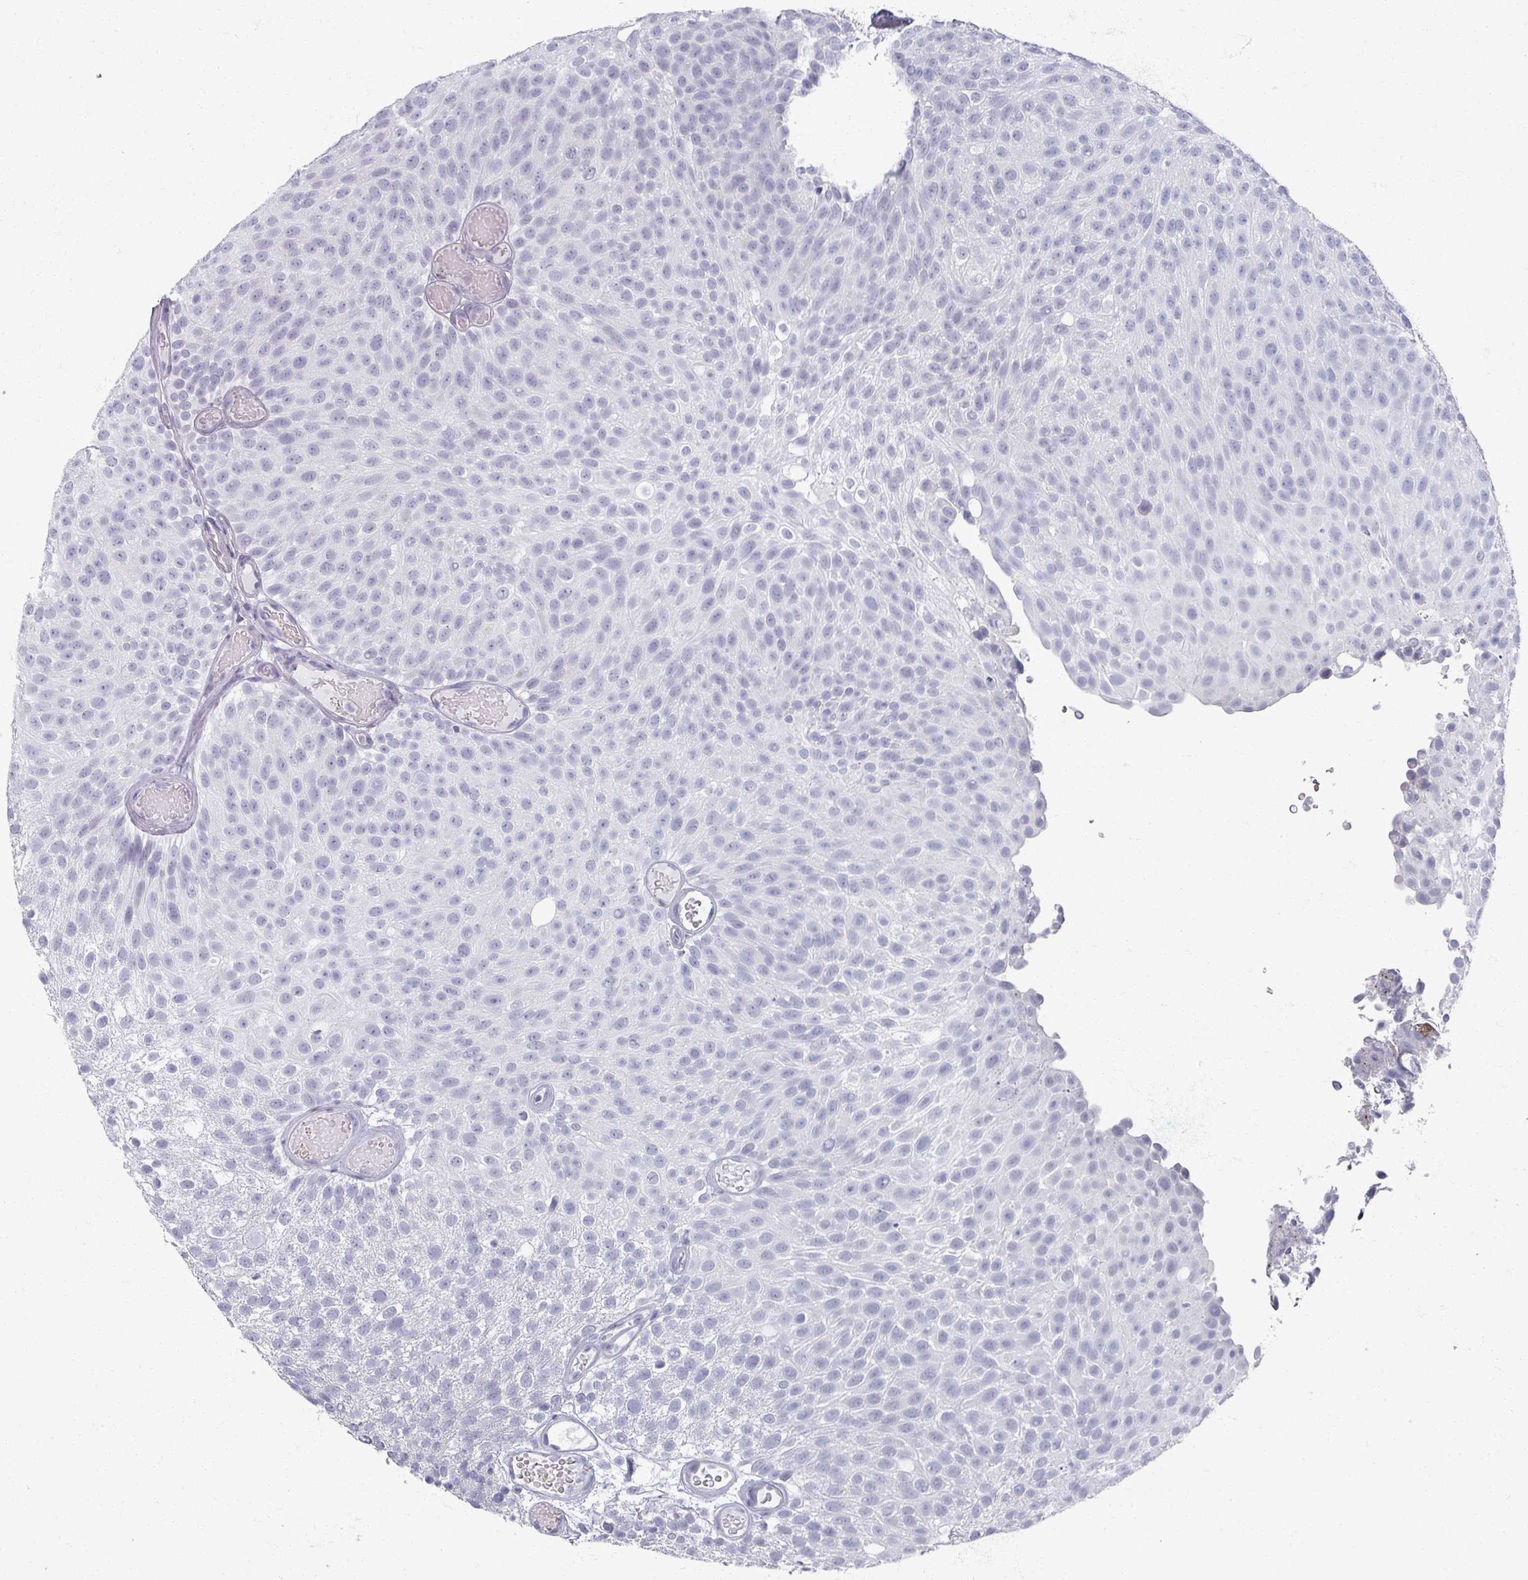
{"staining": {"intensity": "negative", "quantity": "none", "location": "none"}, "tissue": "urothelial cancer", "cell_type": "Tumor cells", "image_type": "cancer", "snomed": [{"axis": "morphology", "description": "Urothelial carcinoma, Low grade"}, {"axis": "topography", "description": "Urinary bladder"}], "caption": "Photomicrograph shows no protein staining in tumor cells of low-grade urothelial carcinoma tissue. (DAB immunohistochemistry (IHC), high magnification).", "gene": "OMG", "patient": {"sex": "male", "age": 78}}